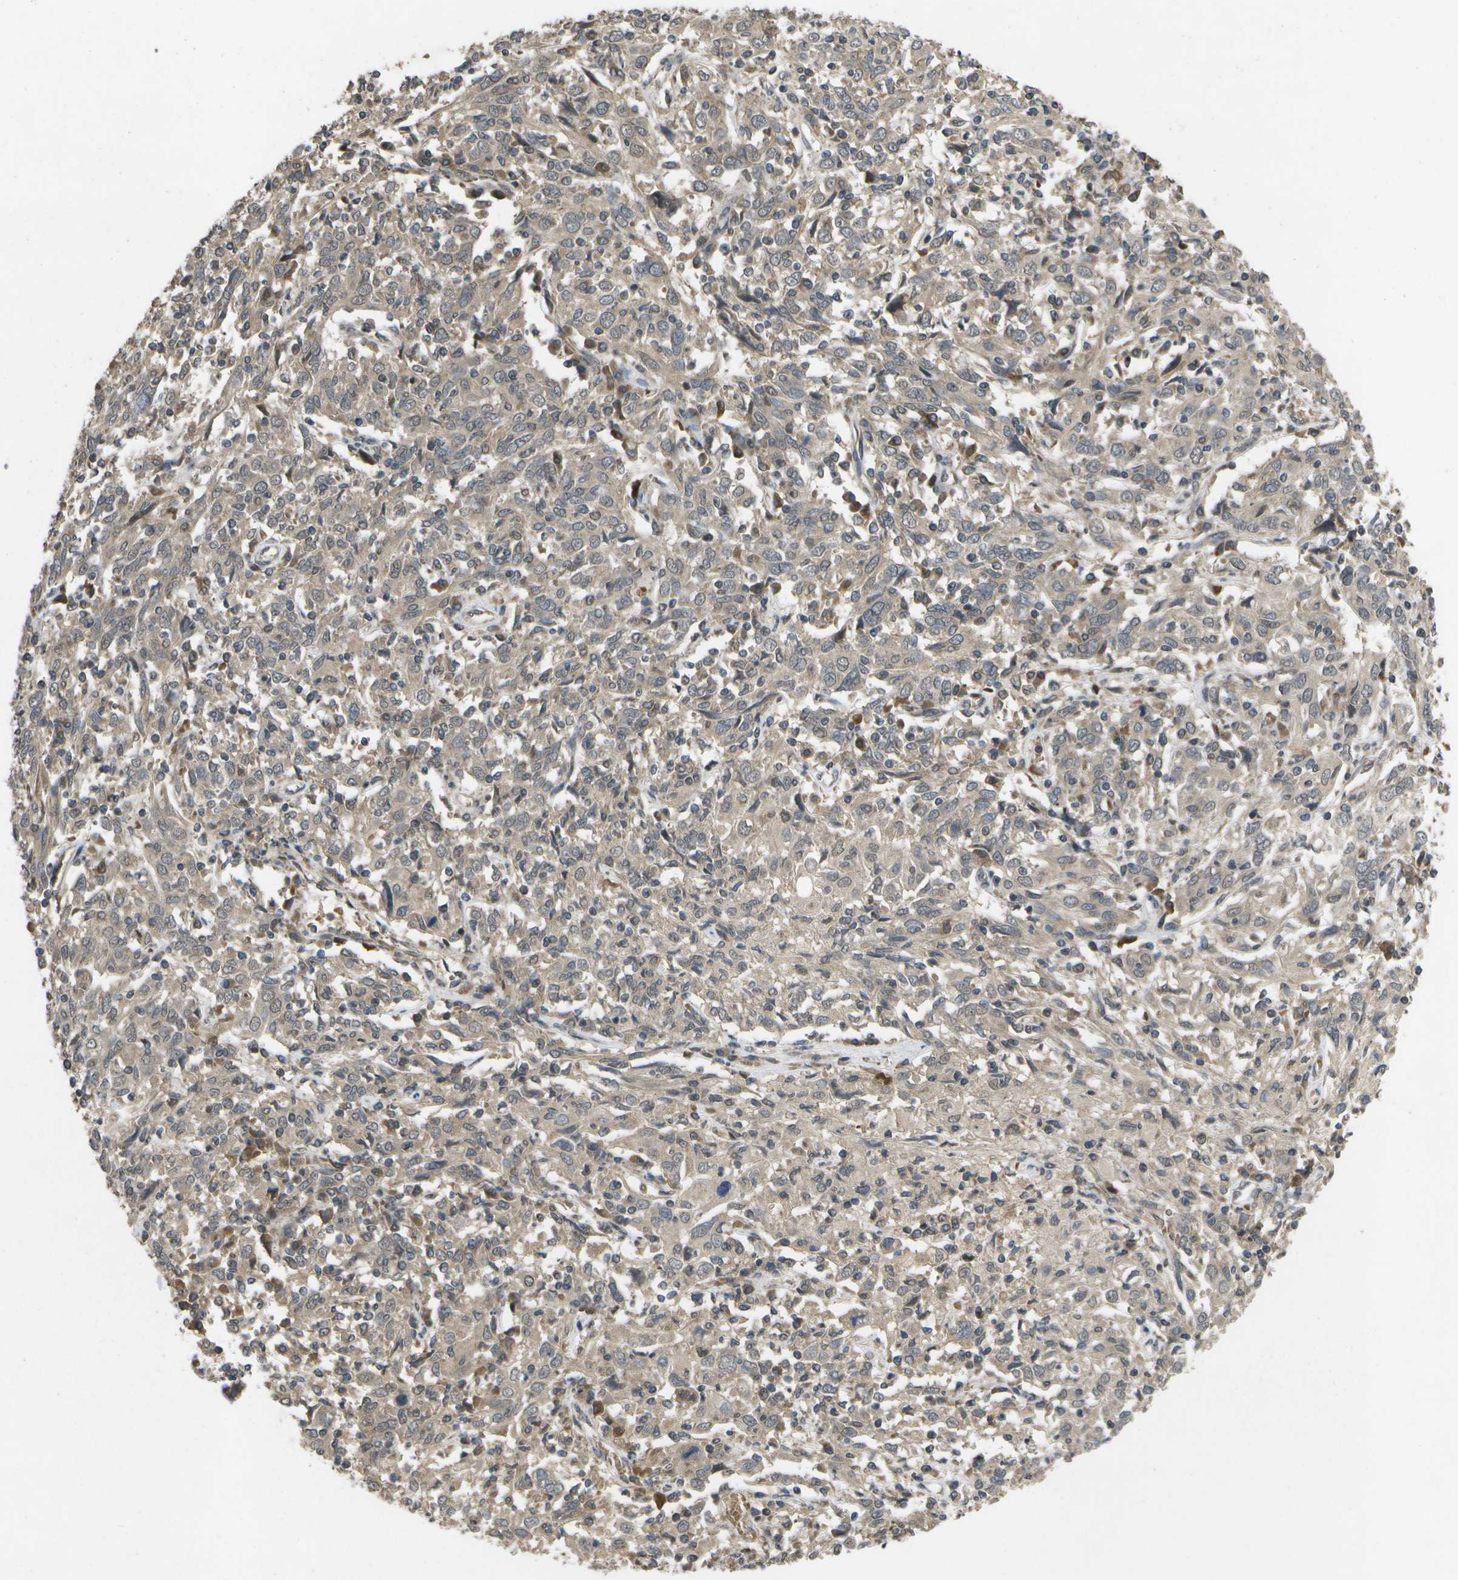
{"staining": {"intensity": "weak", "quantity": ">75%", "location": "cytoplasmic/membranous"}, "tissue": "cervical cancer", "cell_type": "Tumor cells", "image_type": "cancer", "snomed": [{"axis": "morphology", "description": "Squamous cell carcinoma, NOS"}, {"axis": "topography", "description": "Cervix"}], "caption": "Immunohistochemical staining of human cervical cancer (squamous cell carcinoma) shows low levels of weak cytoplasmic/membranous positivity in about >75% of tumor cells.", "gene": "ALAS1", "patient": {"sex": "female", "age": 46}}